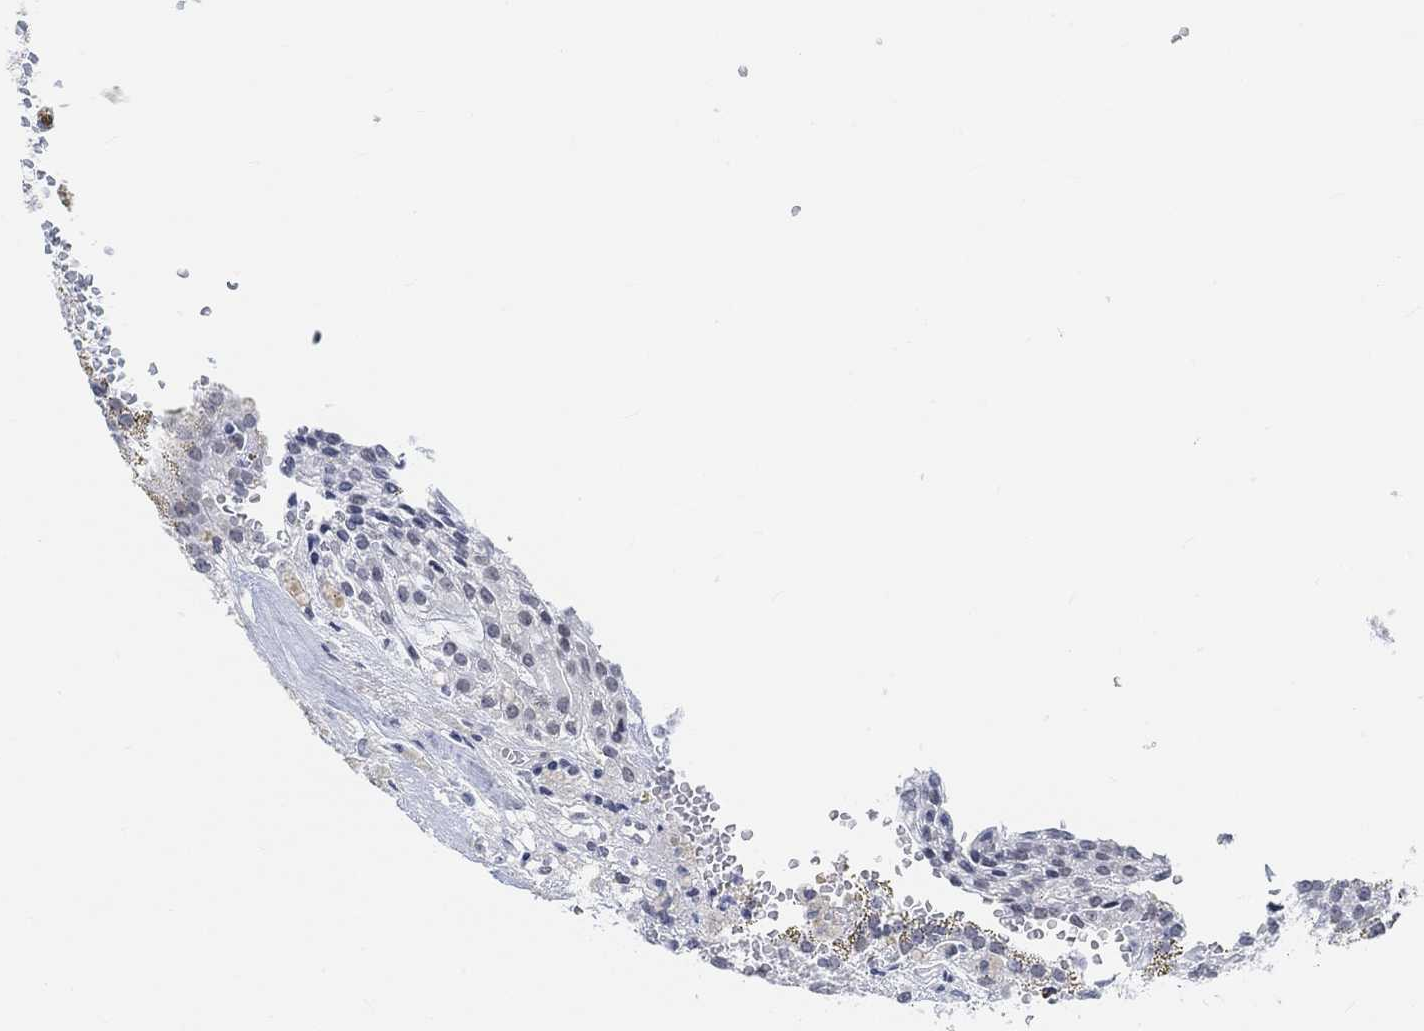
{"staining": {"intensity": "negative", "quantity": "none", "location": "none"}, "tissue": "renal cancer", "cell_type": "Tumor cells", "image_type": "cancer", "snomed": [{"axis": "morphology", "description": "Adenocarcinoma, NOS"}, {"axis": "topography", "description": "Kidney"}], "caption": "Protein analysis of renal adenocarcinoma reveals no significant staining in tumor cells.", "gene": "PURG", "patient": {"sex": "male", "age": 63}}